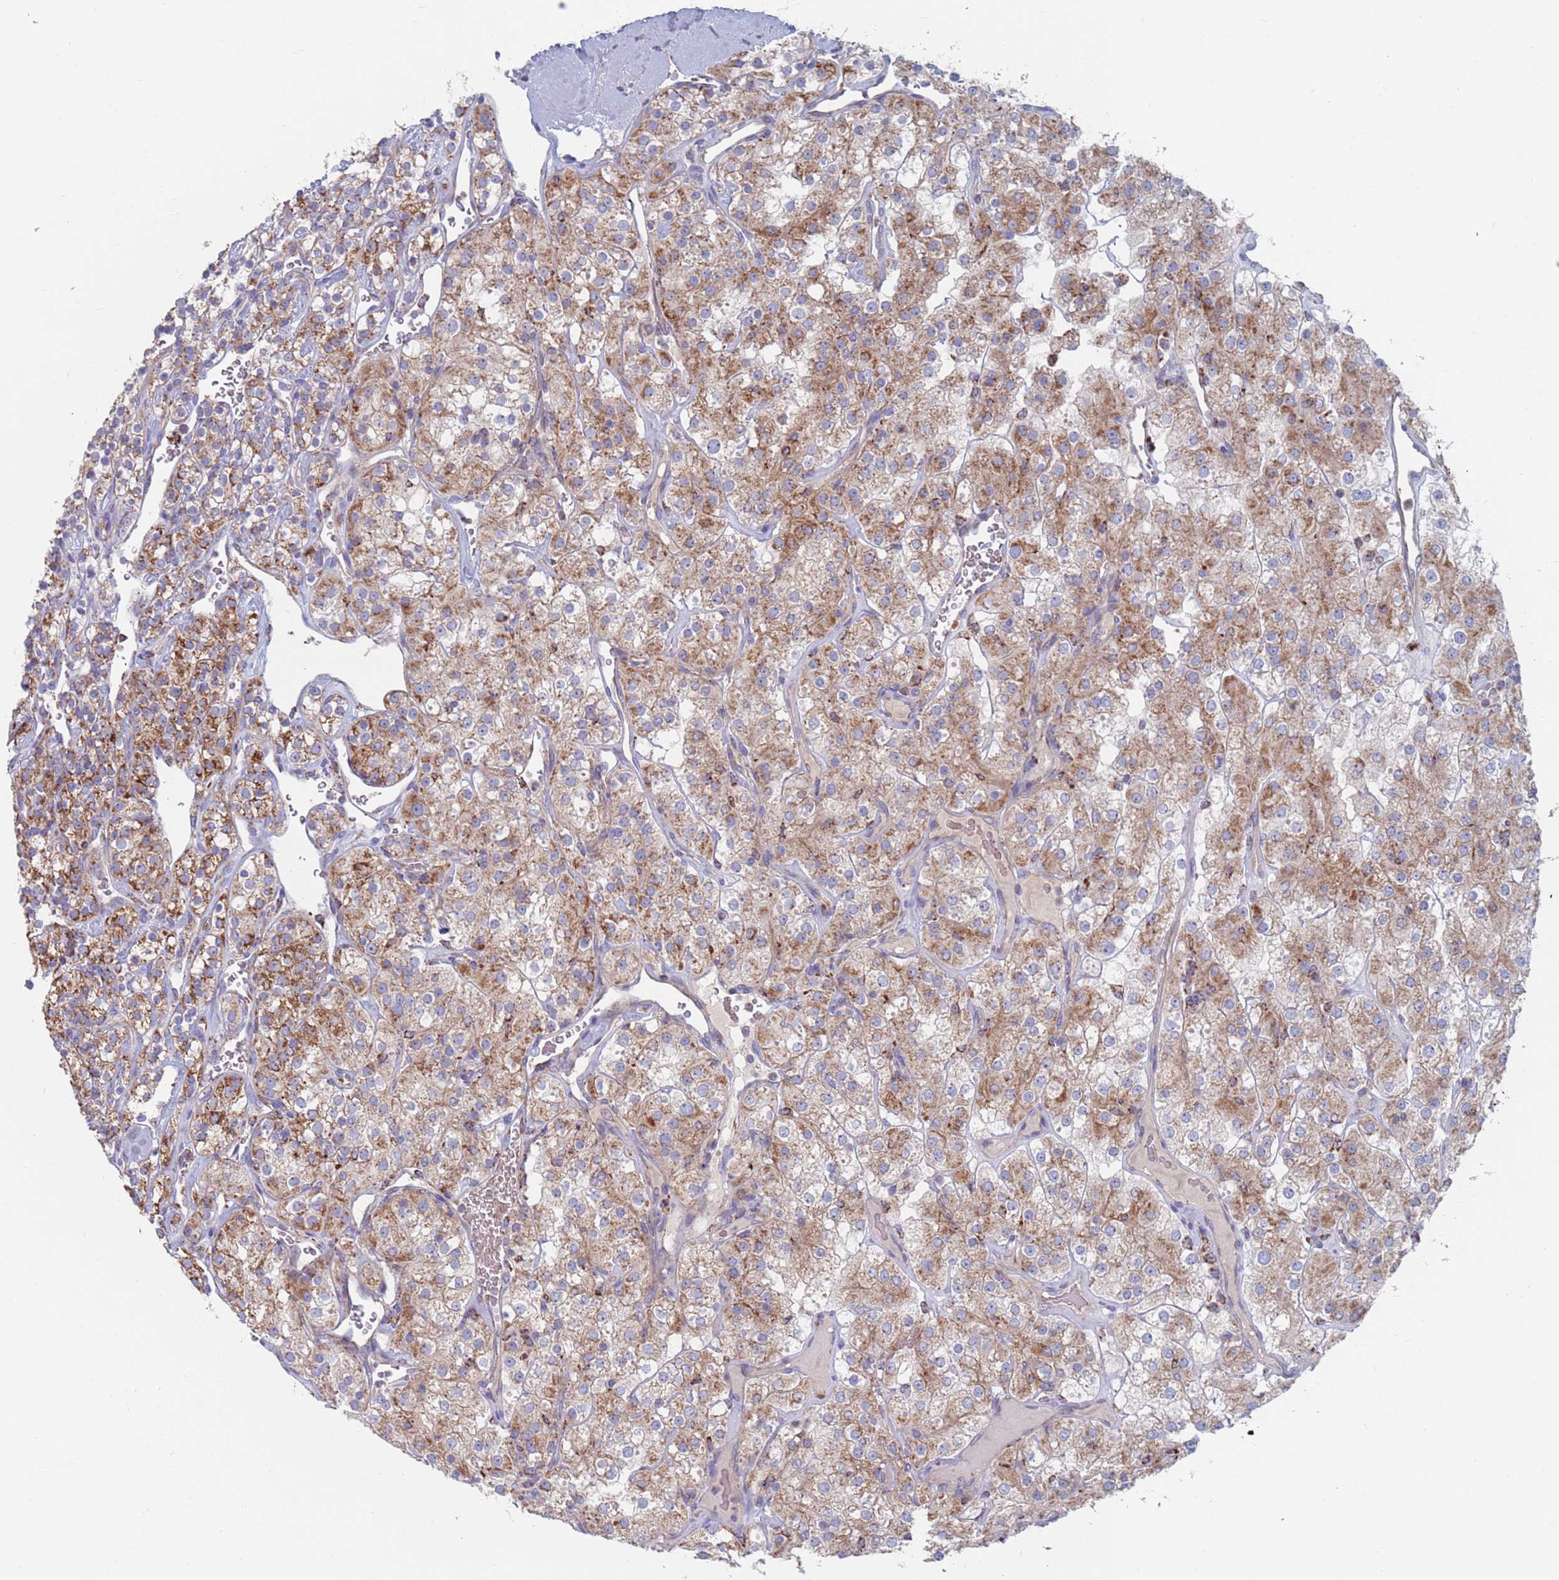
{"staining": {"intensity": "moderate", "quantity": ">75%", "location": "cytoplasmic/membranous"}, "tissue": "renal cancer", "cell_type": "Tumor cells", "image_type": "cancer", "snomed": [{"axis": "morphology", "description": "Adenocarcinoma, NOS"}, {"axis": "topography", "description": "Kidney"}], "caption": "Immunohistochemistry (DAB (3,3'-diaminobenzidine)) staining of human adenocarcinoma (renal) reveals moderate cytoplasmic/membranous protein expression in about >75% of tumor cells.", "gene": "CHCHD6", "patient": {"sex": "male", "age": 77}}